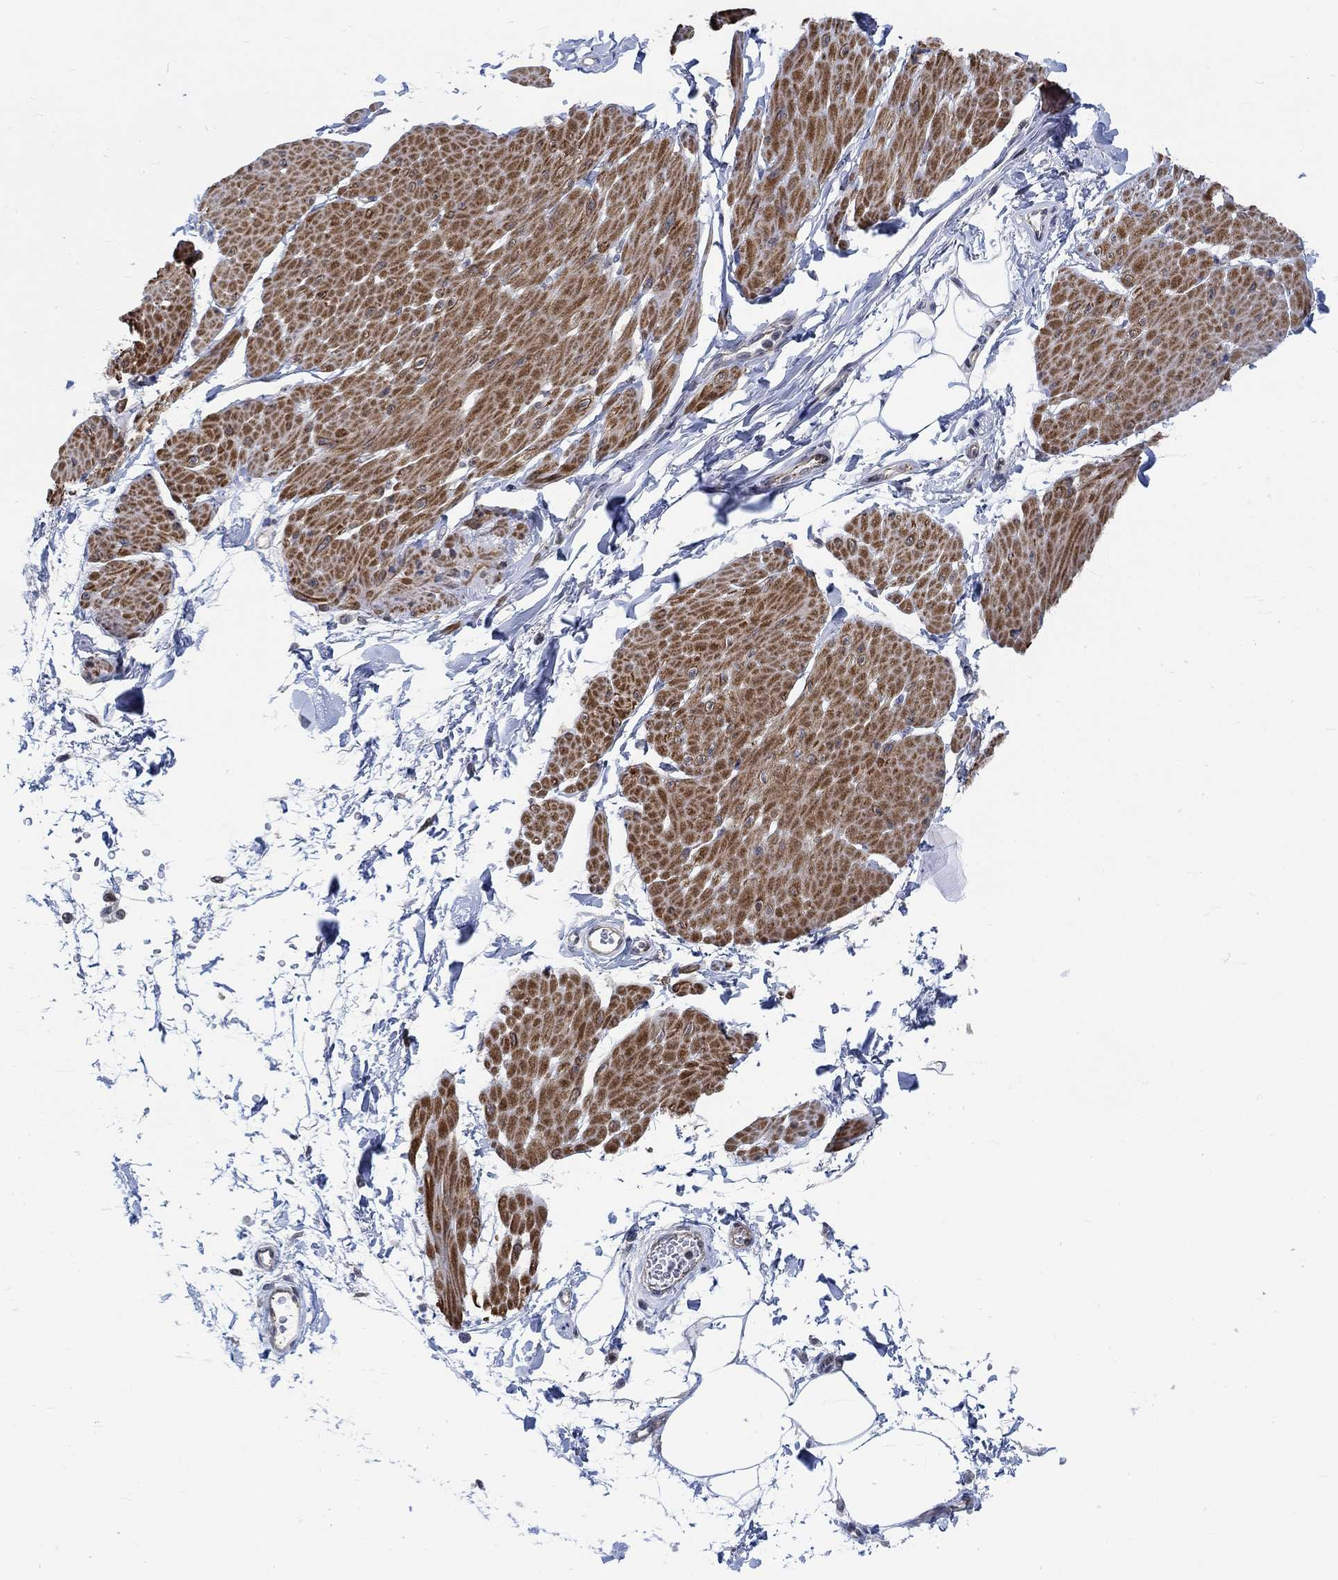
{"staining": {"intensity": "strong", "quantity": "25%-75%", "location": "cytoplasmic/membranous"}, "tissue": "smooth muscle", "cell_type": "Smooth muscle cells", "image_type": "normal", "snomed": [{"axis": "morphology", "description": "Normal tissue, NOS"}, {"axis": "topography", "description": "Adipose tissue"}, {"axis": "topography", "description": "Smooth muscle"}, {"axis": "topography", "description": "Peripheral nerve tissue"}], "caption": "Immunohistochemistry (DAB (3,3'-diaminobenzidine)) staining of normal smooth muscle reveals strong cytoplasmic/membranous protein positivity in approximately 25%-75% of smooth muscle cells. (DAB = brown stain, brightfield microscopy at high magnification).", "gene": "KCNH8", "patient": {"sex": "male", "age": 83}}